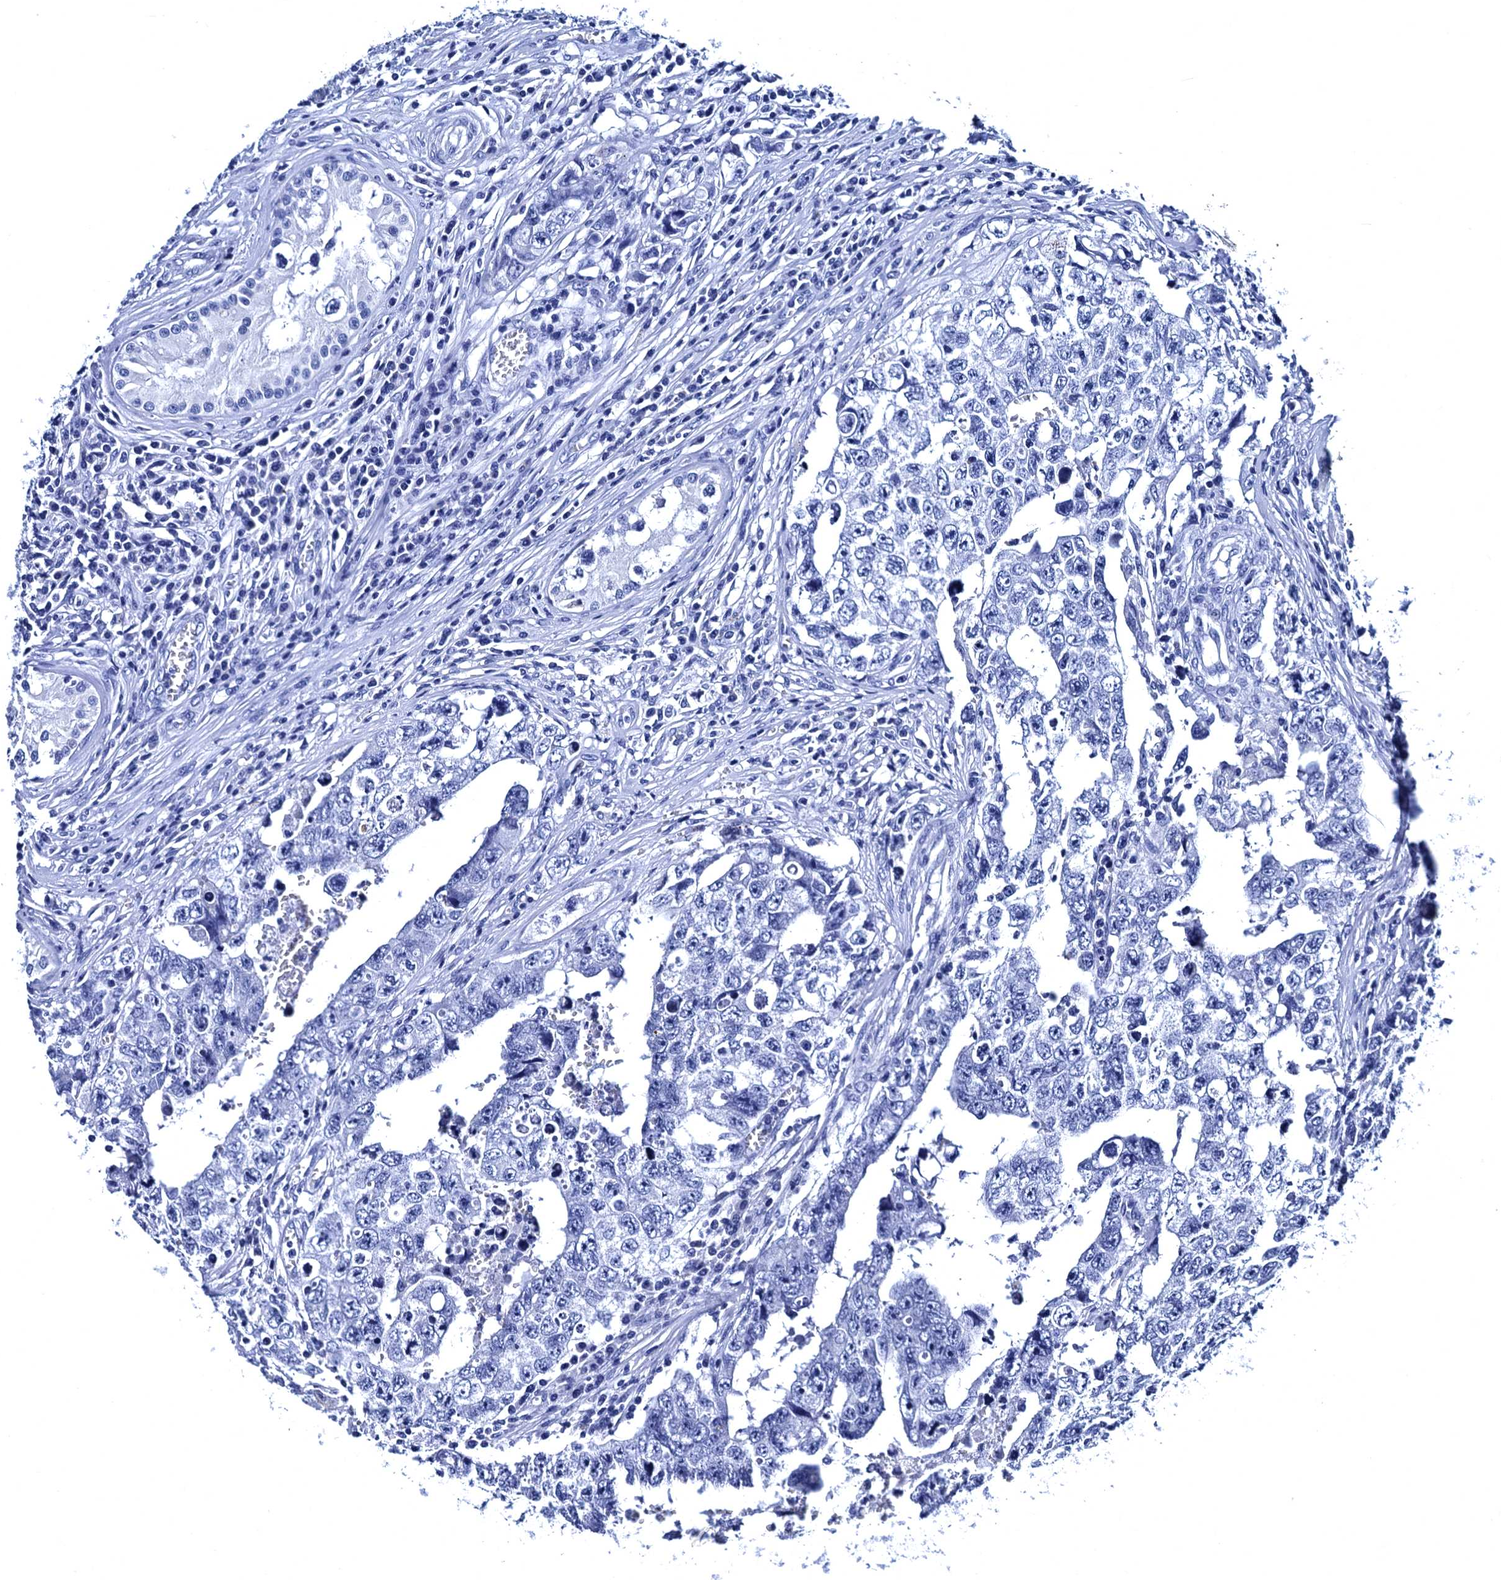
{"staining": {"intensity": "negative", "quantity": "none", "location": "none"}, "tissue": "testis cancer", "cell_type": "Tumor cells", "image_type": "cancer", "snomed": [{"axis": "morphology", "description": "Carcinoma, Embryonal, NOS"}, {"axis": "topography", "description": "Testis"}], "caption": "A high-resolution image shows IHC staining of testis cancer, which reveals no significant staining in tumor cells. The staining is performed using DAB (3,3'-diaminobenzidine) brown chromogen with nuclei counter-stained in using hematoxylin.", "gene": "MYBPC3", "patient": {"sex": "male", "age": 17}}